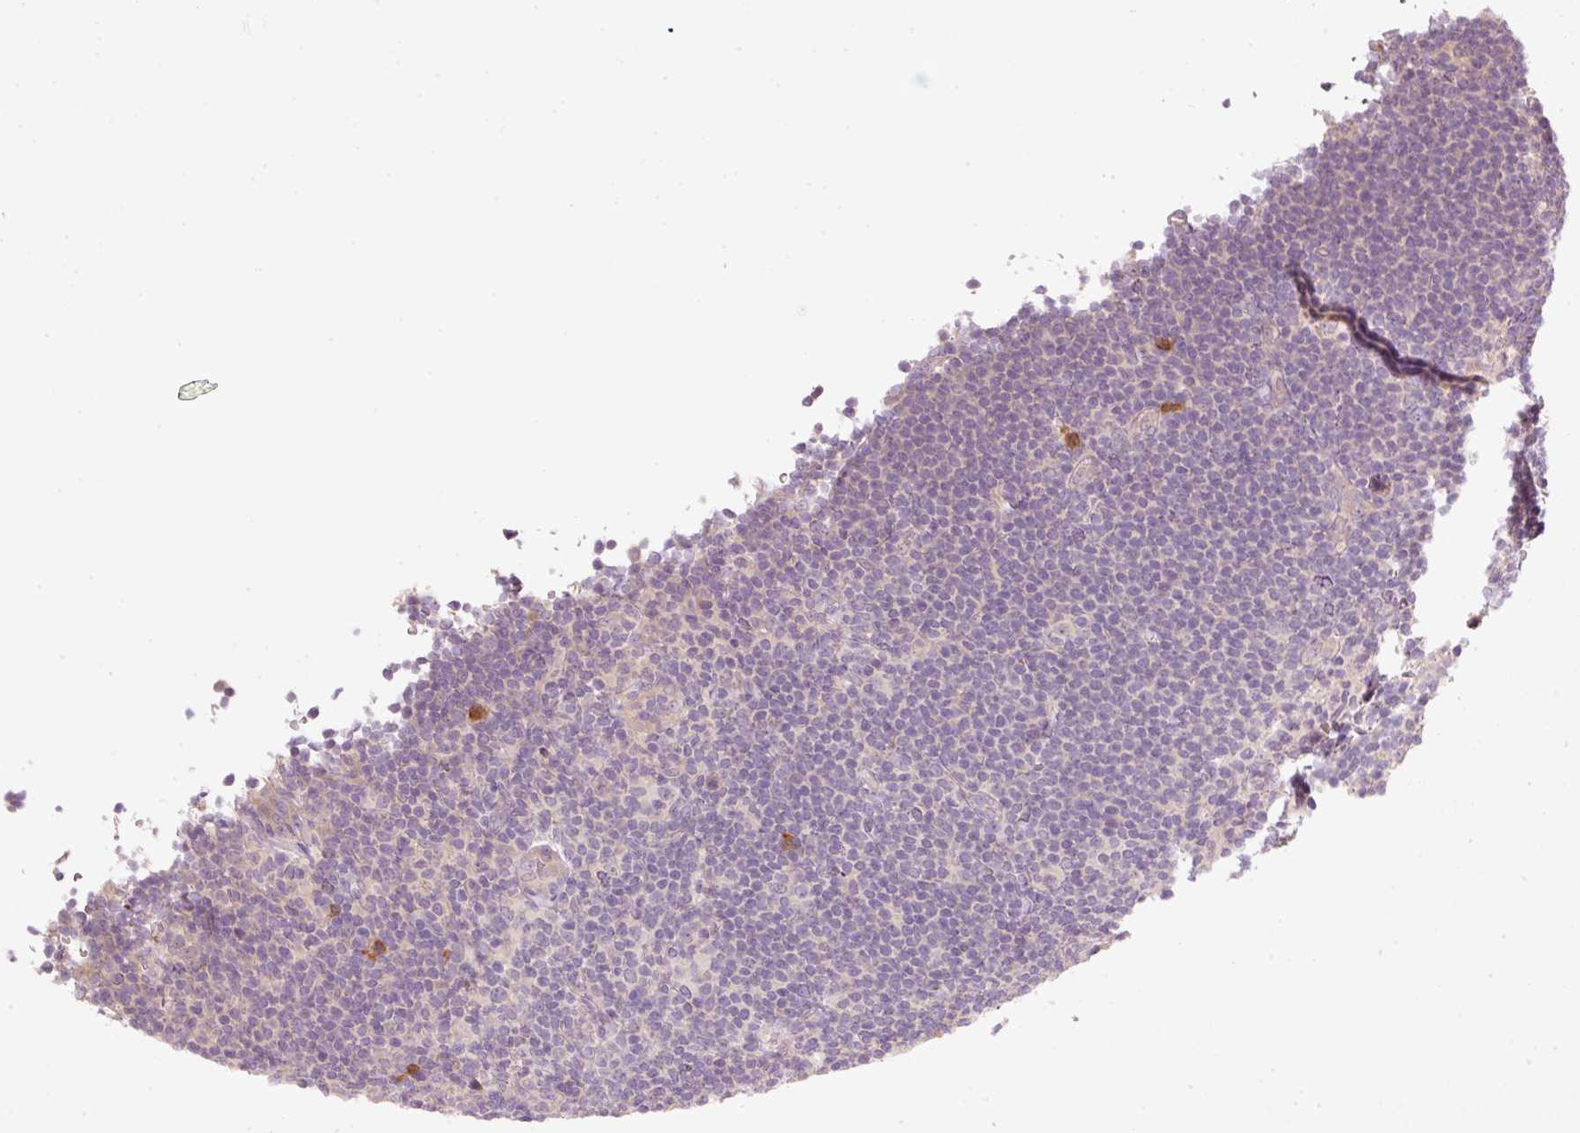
{"staining": {"intensity": "negative", "quantity": "none", "location": "none"}, "tissue": "lymphoma", "cell_type": "Tumor cells", "image_type": "cancer", "snomed": [{"axis": "morphology", "description": "Hodgkin's disease, NOS"}, {"axis": "topography", "description": "Lymph node"}], "caption": "The histopathology image reveals no staining of tumor cells in lymphoma. (Brightfield microscopy of DAB immunohistochemistry at high magnification).", "gene": "CTTNBP2", "patient": {"sex": "female", "age": 57}}